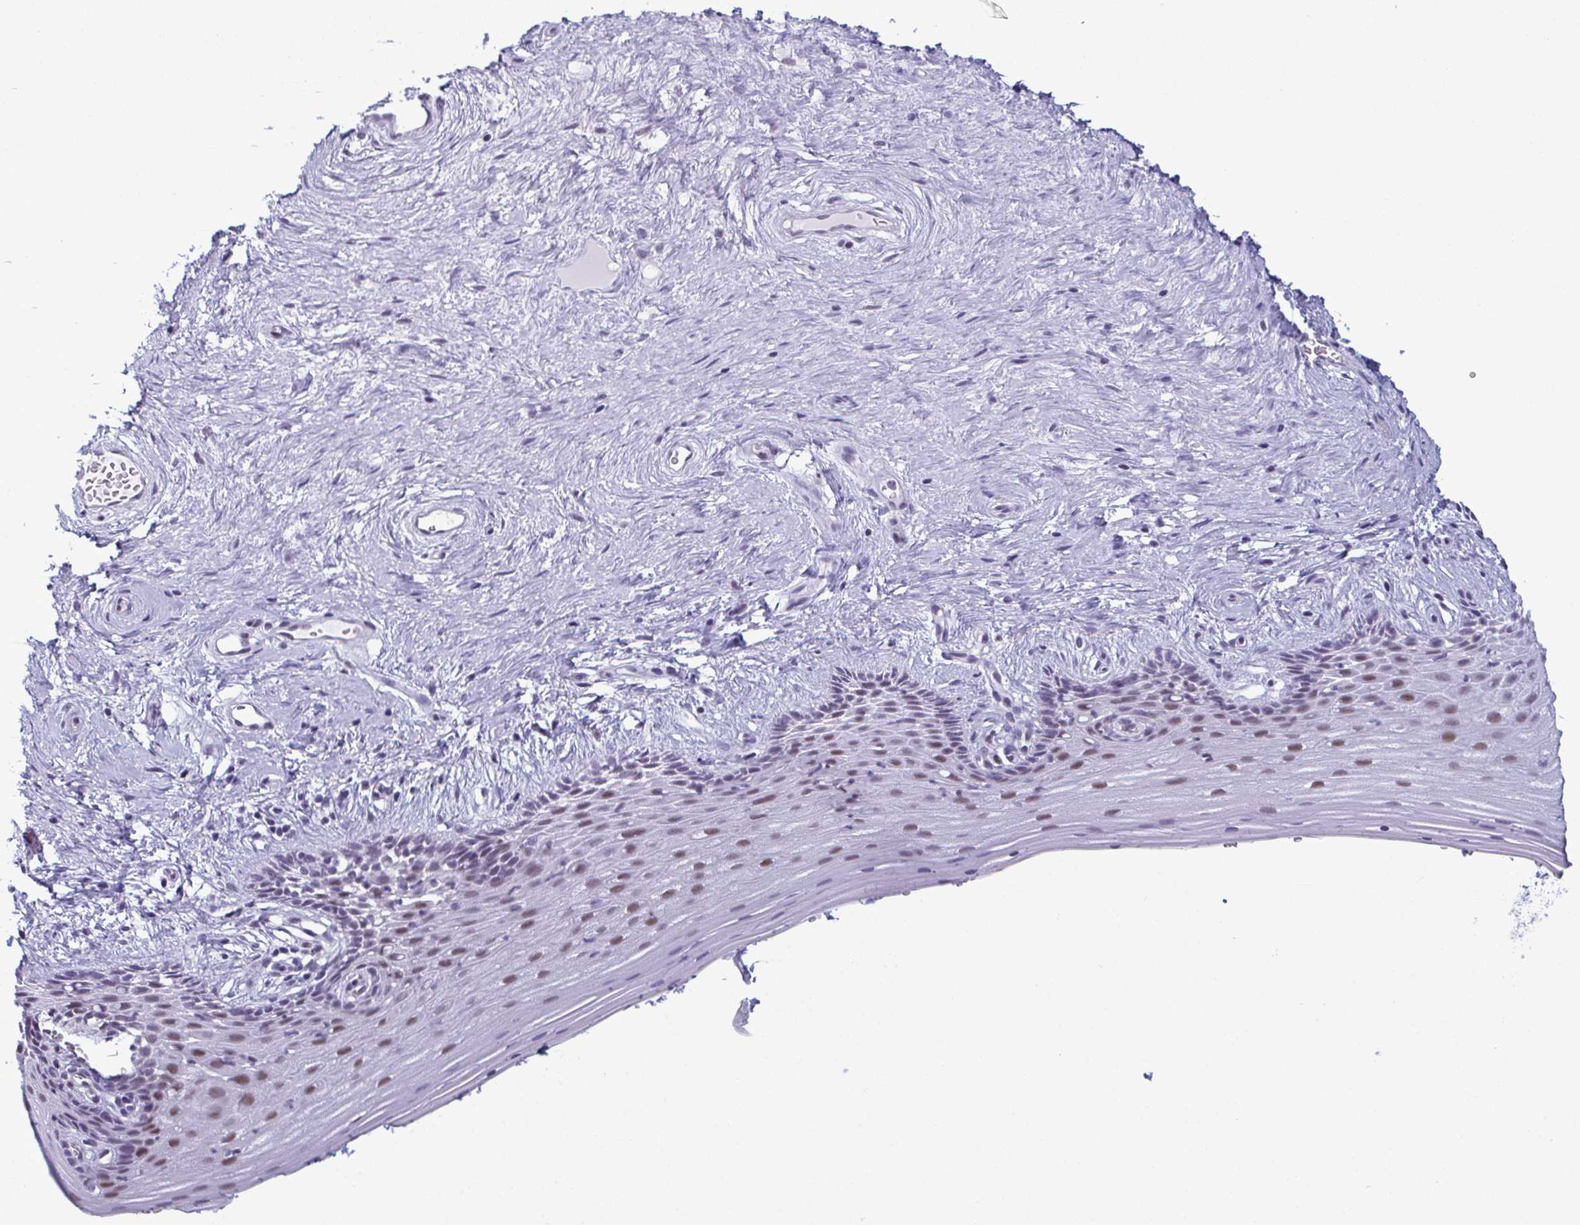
{"staining": {"intensity": "moderate", "quantity": "25%-75%", "location": "nuclear"}, "tissue": "vagina", "cell_type": "Squamous epithelial cells", "image_type": "normal", "snomed": [{"axis": "morphology", "description": "Normal tissue, NOS"}, {"axis": "topography", "description": "Vagina"}], "caption": "Immunohistochemistry photomicrograph of normal vagina: human vagina stained using immunohistochemistry demonstrates medium levels of moderate protein expression localized specifically in the nuclear of squamous epithelial cells, appearing as a nuclear brown color.", "gene": "RBM7", "patient": {"sex": "female", "age": 45}}